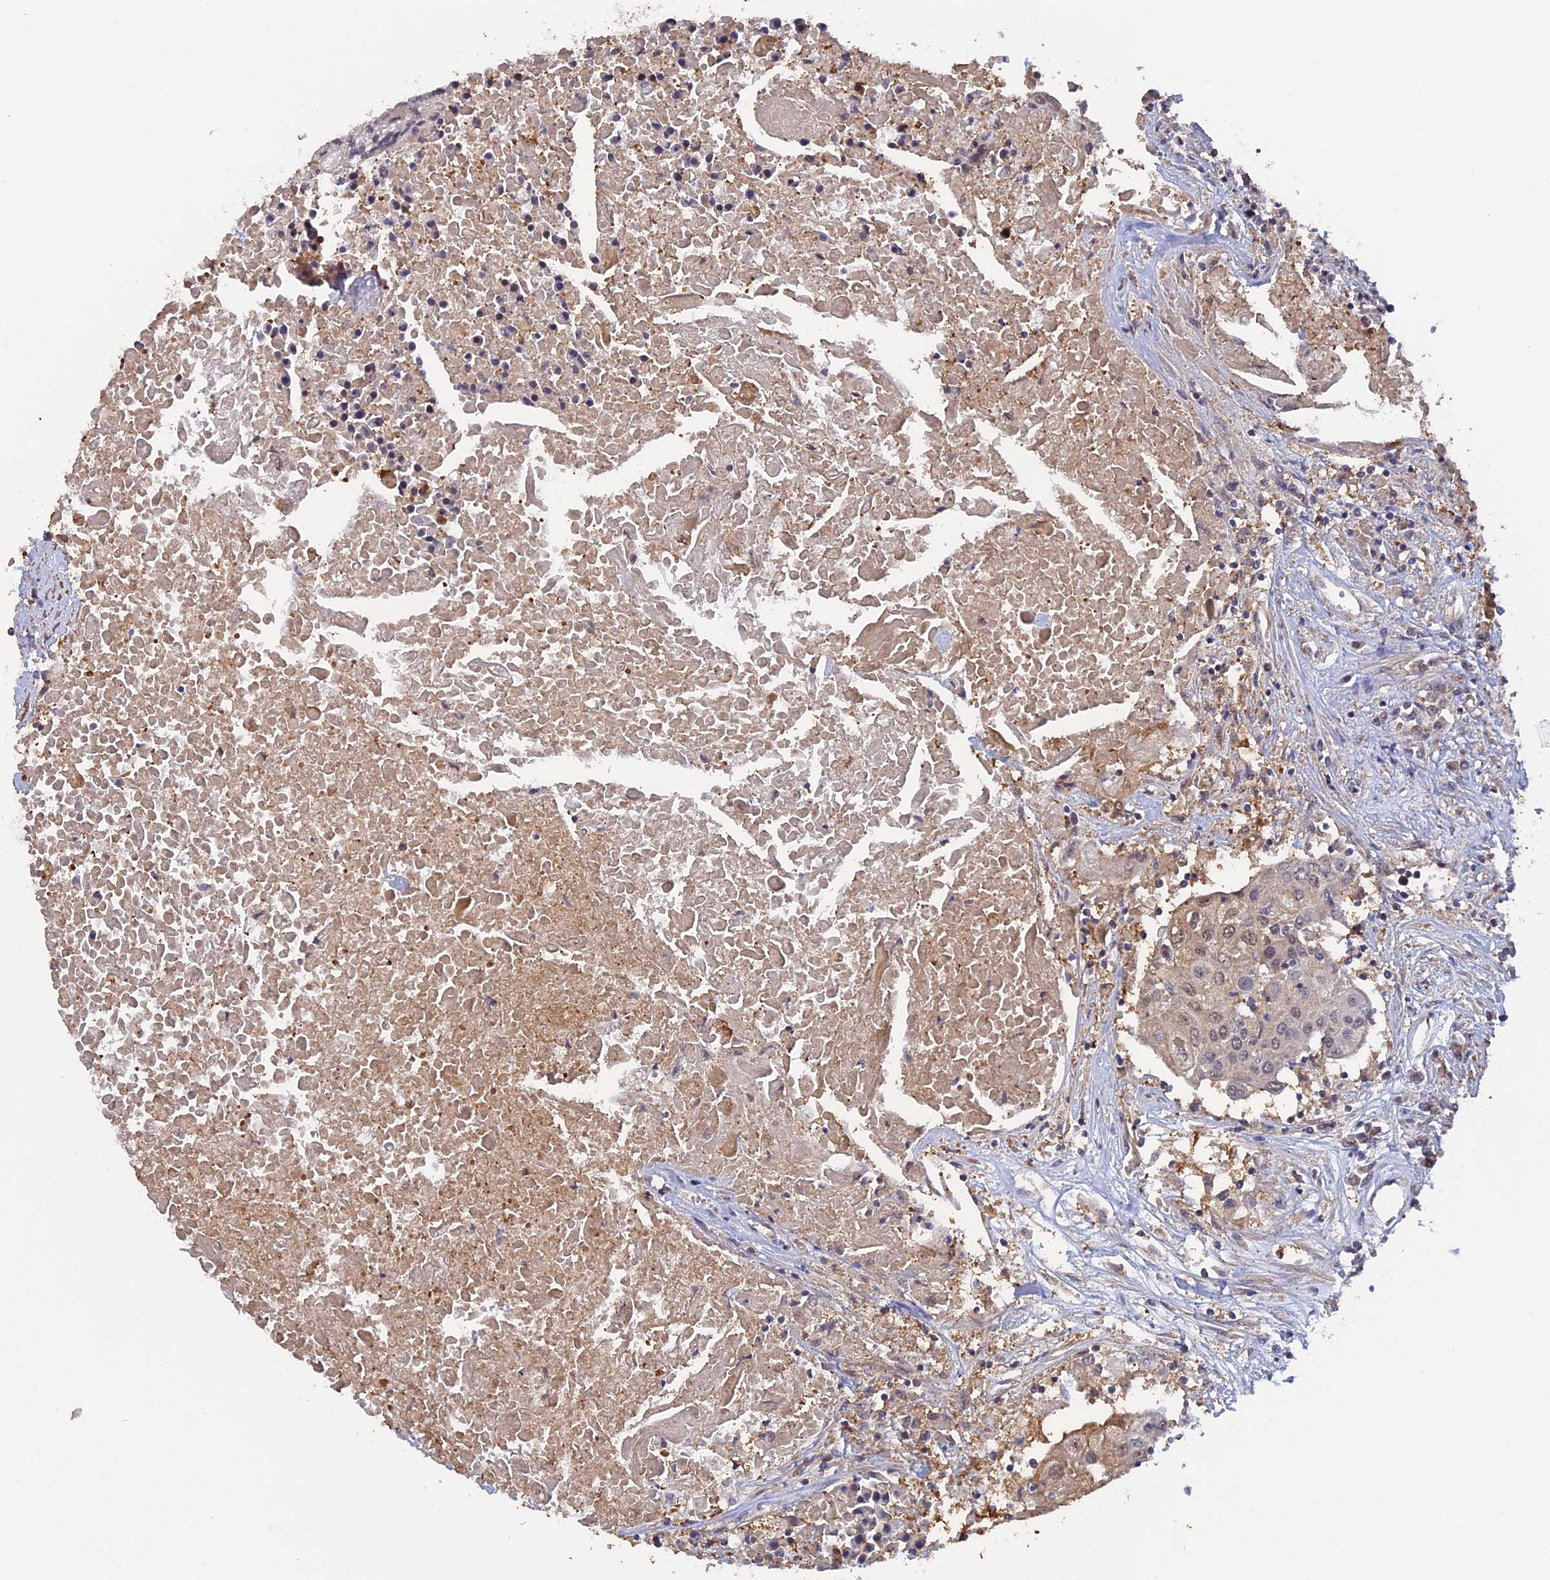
{"staining": {"intensity": "weak", "quantity": "25%-75%", "location": "nuclear"}, "tissue": "urothelial cancer", "cell_type": "Tumor cells", "image_type": "cancer", "snomed": [{"axis": "morphology", "description": "Urothelial carcinoma, High grade"}, {"axis": "topography", "description": "Urinary bladder"}], "caption": "This is an image of IHC staining of urothelial cancer, which shows weak expression in the nuclear of tumor cells.", "gene": "FAM98C", "patient": {"sex": "female", "age": 85}}